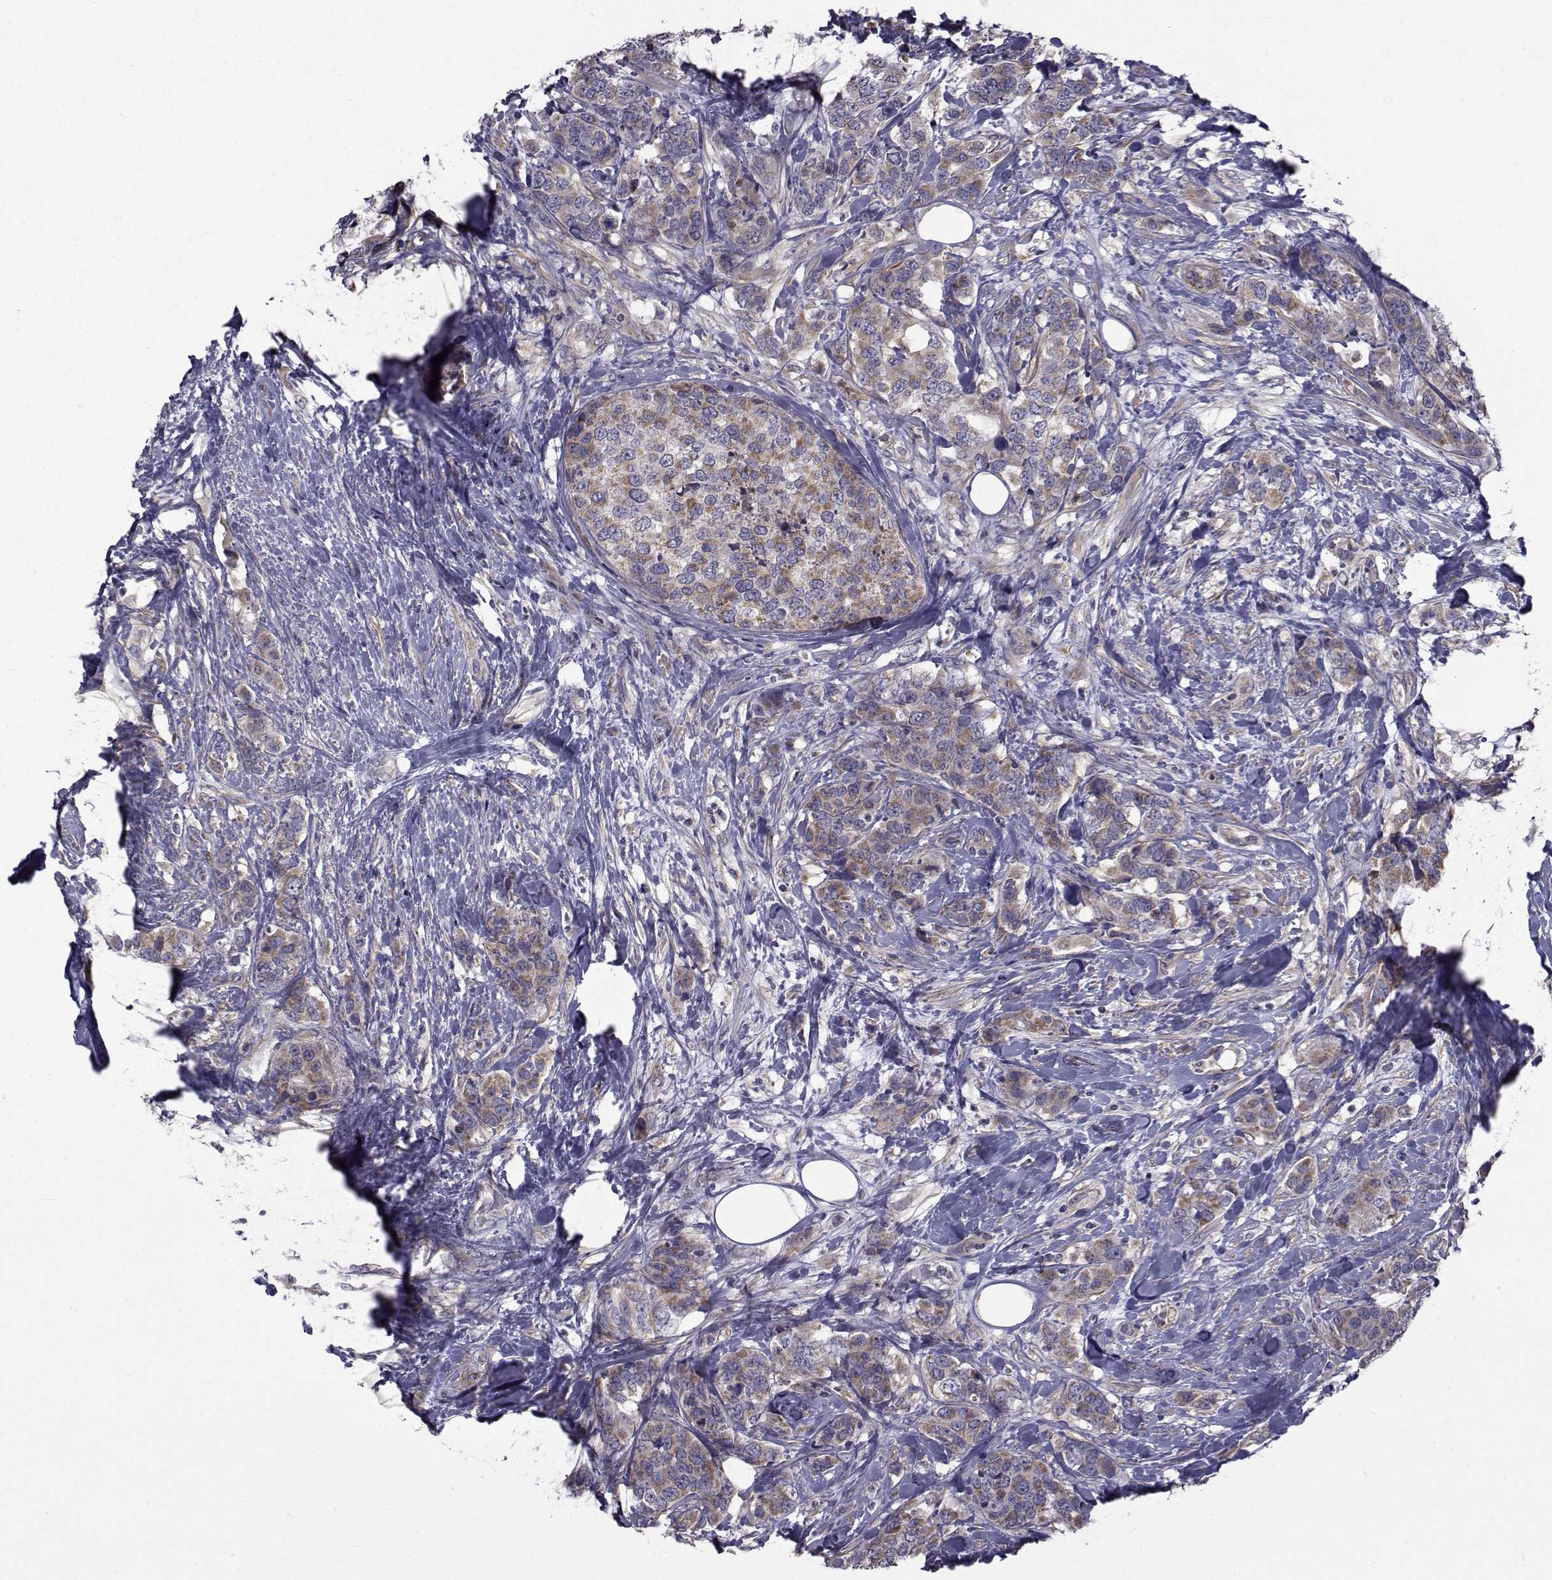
{"staining": {"intensity": "moderate", "quantity": "<25%", "location": "cytoplasmic/membranous"}, "tissue": "breast cancer", "cell_type": "Tumor cells", "image_type": "cancer", "snomed": [{"axis": "morphology", "description": "Lobular carcinoma"}, {"axis": "topography", "description": "Breast"}], "caption": "A low amount of moderate cytoplasmic/membranous positivity is seen in approximately <25% of tumor cells in breast lobular carcinoma tissue.", "gene": "CFAP74", "patient": {"sex": "female", "age": 59}}